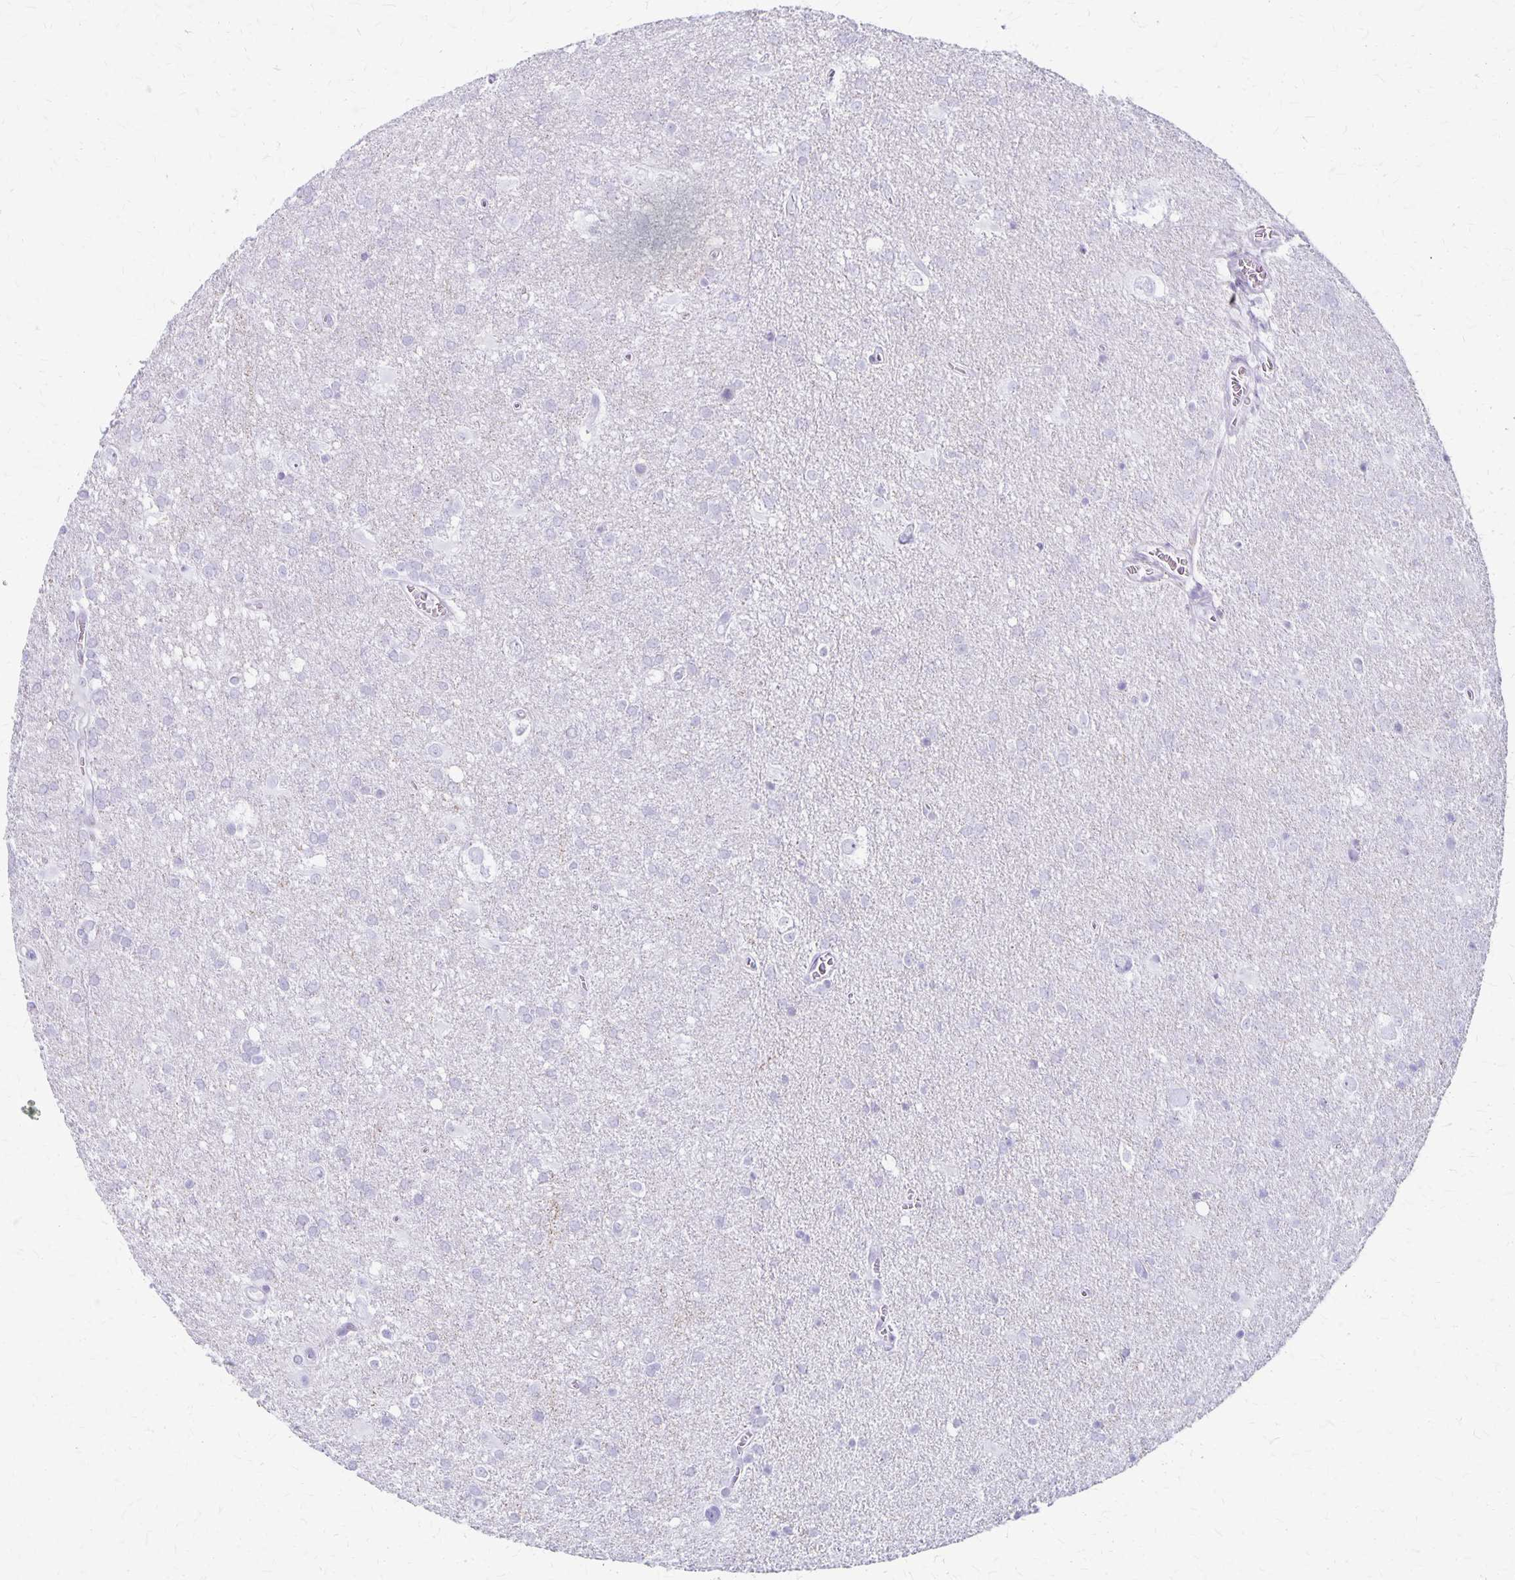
{"staining": {"intensity": "negative", "quantity": "none", "location": "none"}, "tissue": "glioma", "cell_type": "Tumor cells", "image_type": "cancer", "snomed": [{"axis": "morphology", "description": "Glioma, malignant, Low grade"}, {"axis": "topography", "description": "Brain"}], "caption": "High power microscopy histopathology image of an immunohistochemistry micrograph of glioma, revealing no significant positivity in tumor cells. The staining is performed using DAB (3,3'-diaminobenzidine) brown chromogen with nuclei counter-stained in using hematoxylin.", "gene": "HOMER1", "patient": {"sex": "male", "age": 66}}